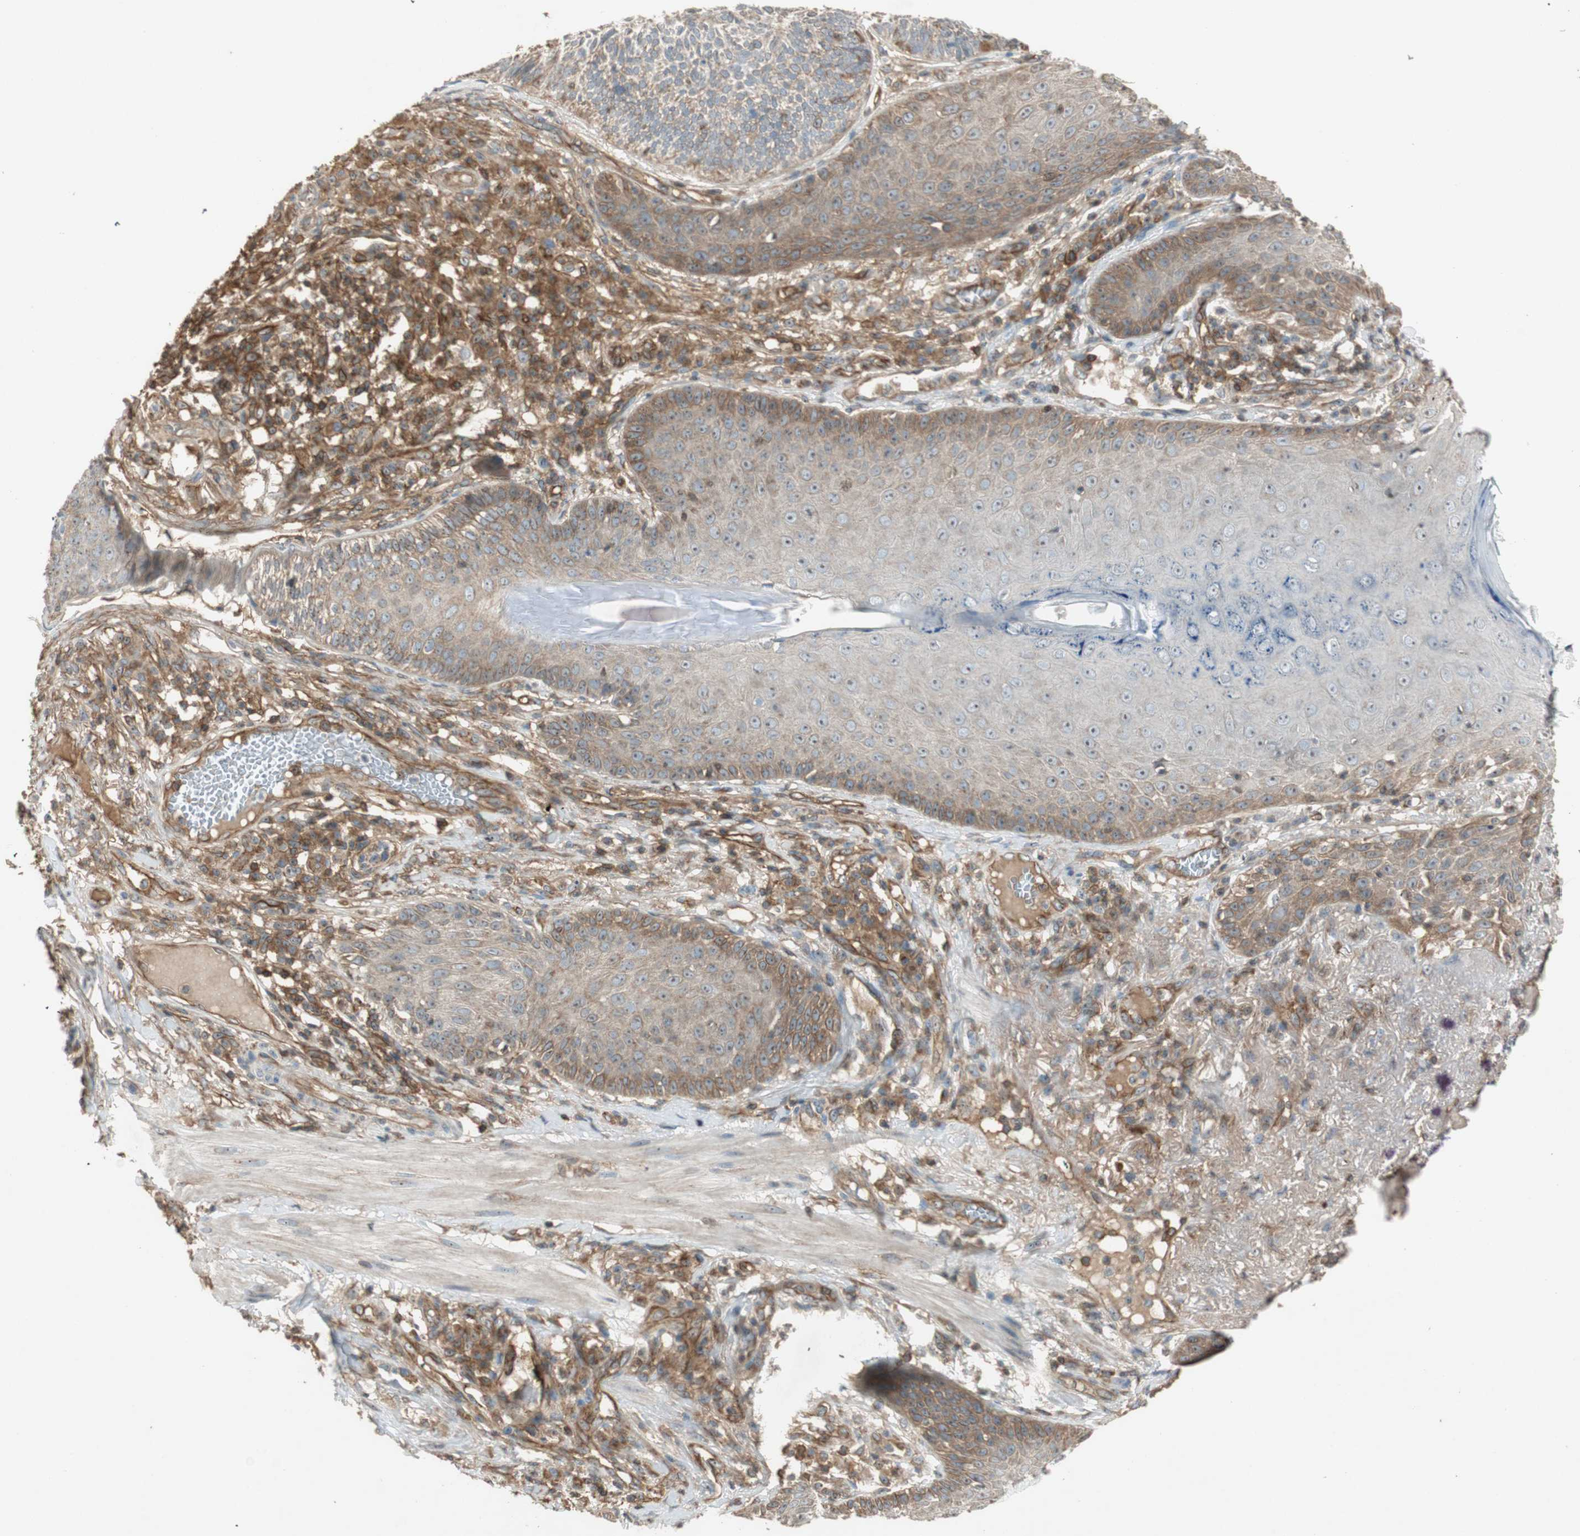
{"staining": {"intensity": "moderate", "quantity": ">75%", "location": "cytoplasmic/membranous"}, "tissue": "skin cancer", "cell_type": "Tumor cells", "image_type": "cancer", "snomed": [{"axis": "morphology", "description": "Normal tissue, NOS"}, {"axis": "morphology", "description": "Basal cell carcinoma"}, {"axis": "topography", "description": "Skin"}], "caption": "Protein analysis of skin cancer (basal cell carcinoma) tissue demonstrates moderate cytoplasmic/membranous staining in approximately >75% of tumor cells.", "gene": "BTN3A3", "patient": {"sex": "male", "age": 52}}